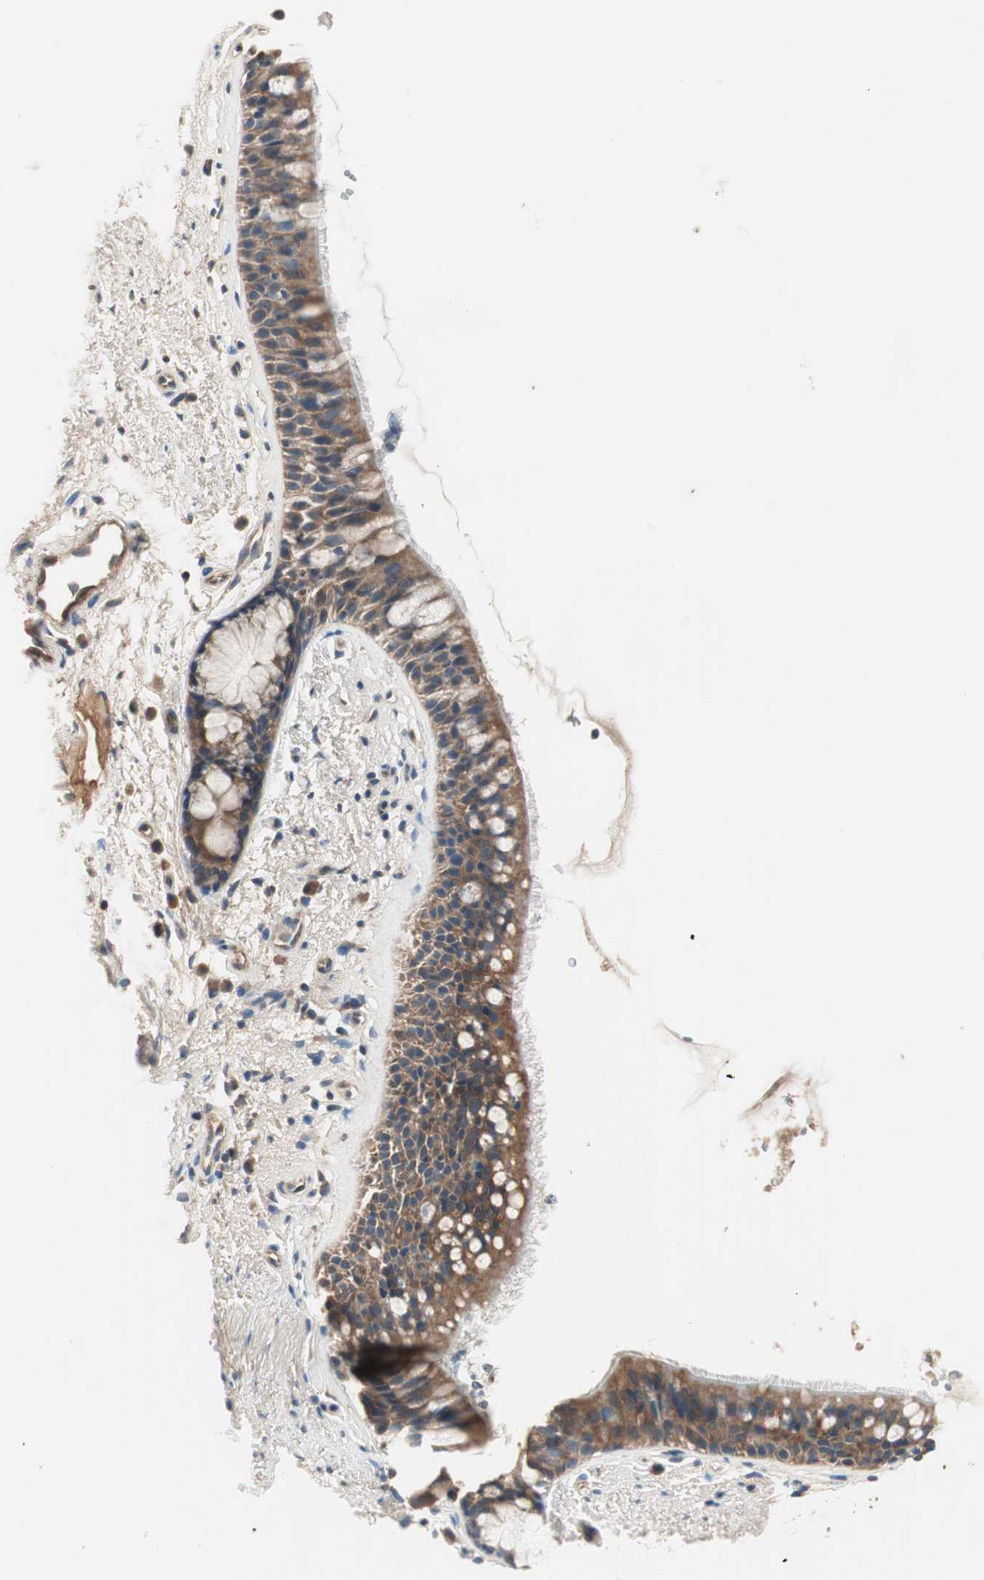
{"staining": {"intensity": "moderate", "quantity": ">75%", "location": "cytoplasmic/membranous"}, "tissue": "bronchus", "cell_type": "Respiratory epithelial cells", "image_type": "normal", "snomed": [{"axis": "morphology", "description": "Normal tissue, NOS"}, {"axis": "topography", "description": "Bronchus"}], "caption": "This photomicrograph demonstrates IHC staining of normal human bronchus, with medium moderate cytoplasmic/membranous positivity in approximately >75% of respiratory epithelial cells.", "gene": "HPN", "patient": {"sex": "female", "age": 54}}